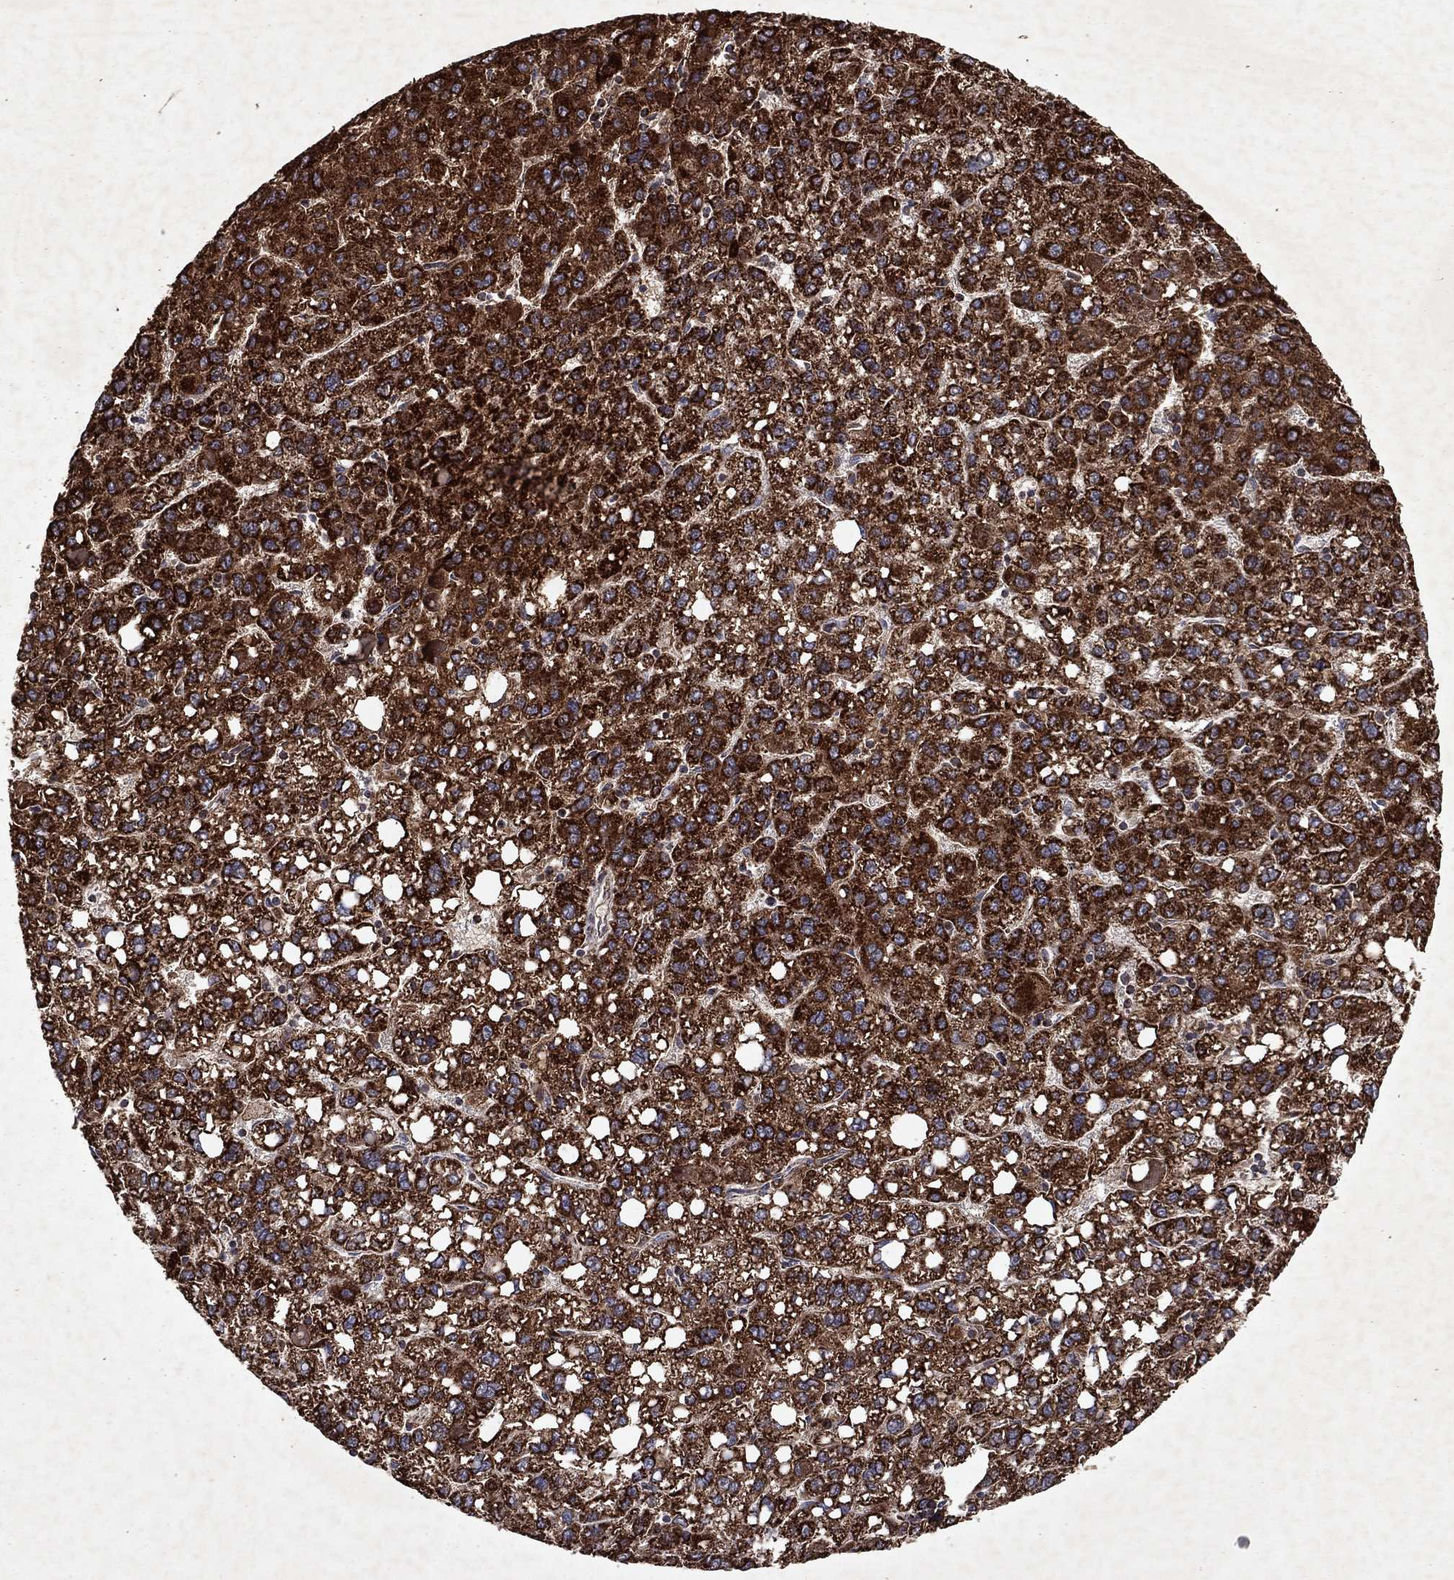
{"staining": {"intensity": "strong", "quantity": ">75%", "location": "cytoplasmic/membranous"}, "tissue": "liver cancer", "cell_type": "Tumor cells", "image_type": "cancer", "snomed": [{"axis": "morphology", "description": "Carcinoma, Hepatocellular, NOS"}, {"axis": "topography", "description": "Liver"}], "caption": "A micrograph showing strong cytoplasmic/membranous positivity in approximately >75% of tumor cells in liver cancer, as visualized by brown immunohistochemical staining.", "gene": "PYROXD2", "patient": {"sex": "female", "age": 82}}